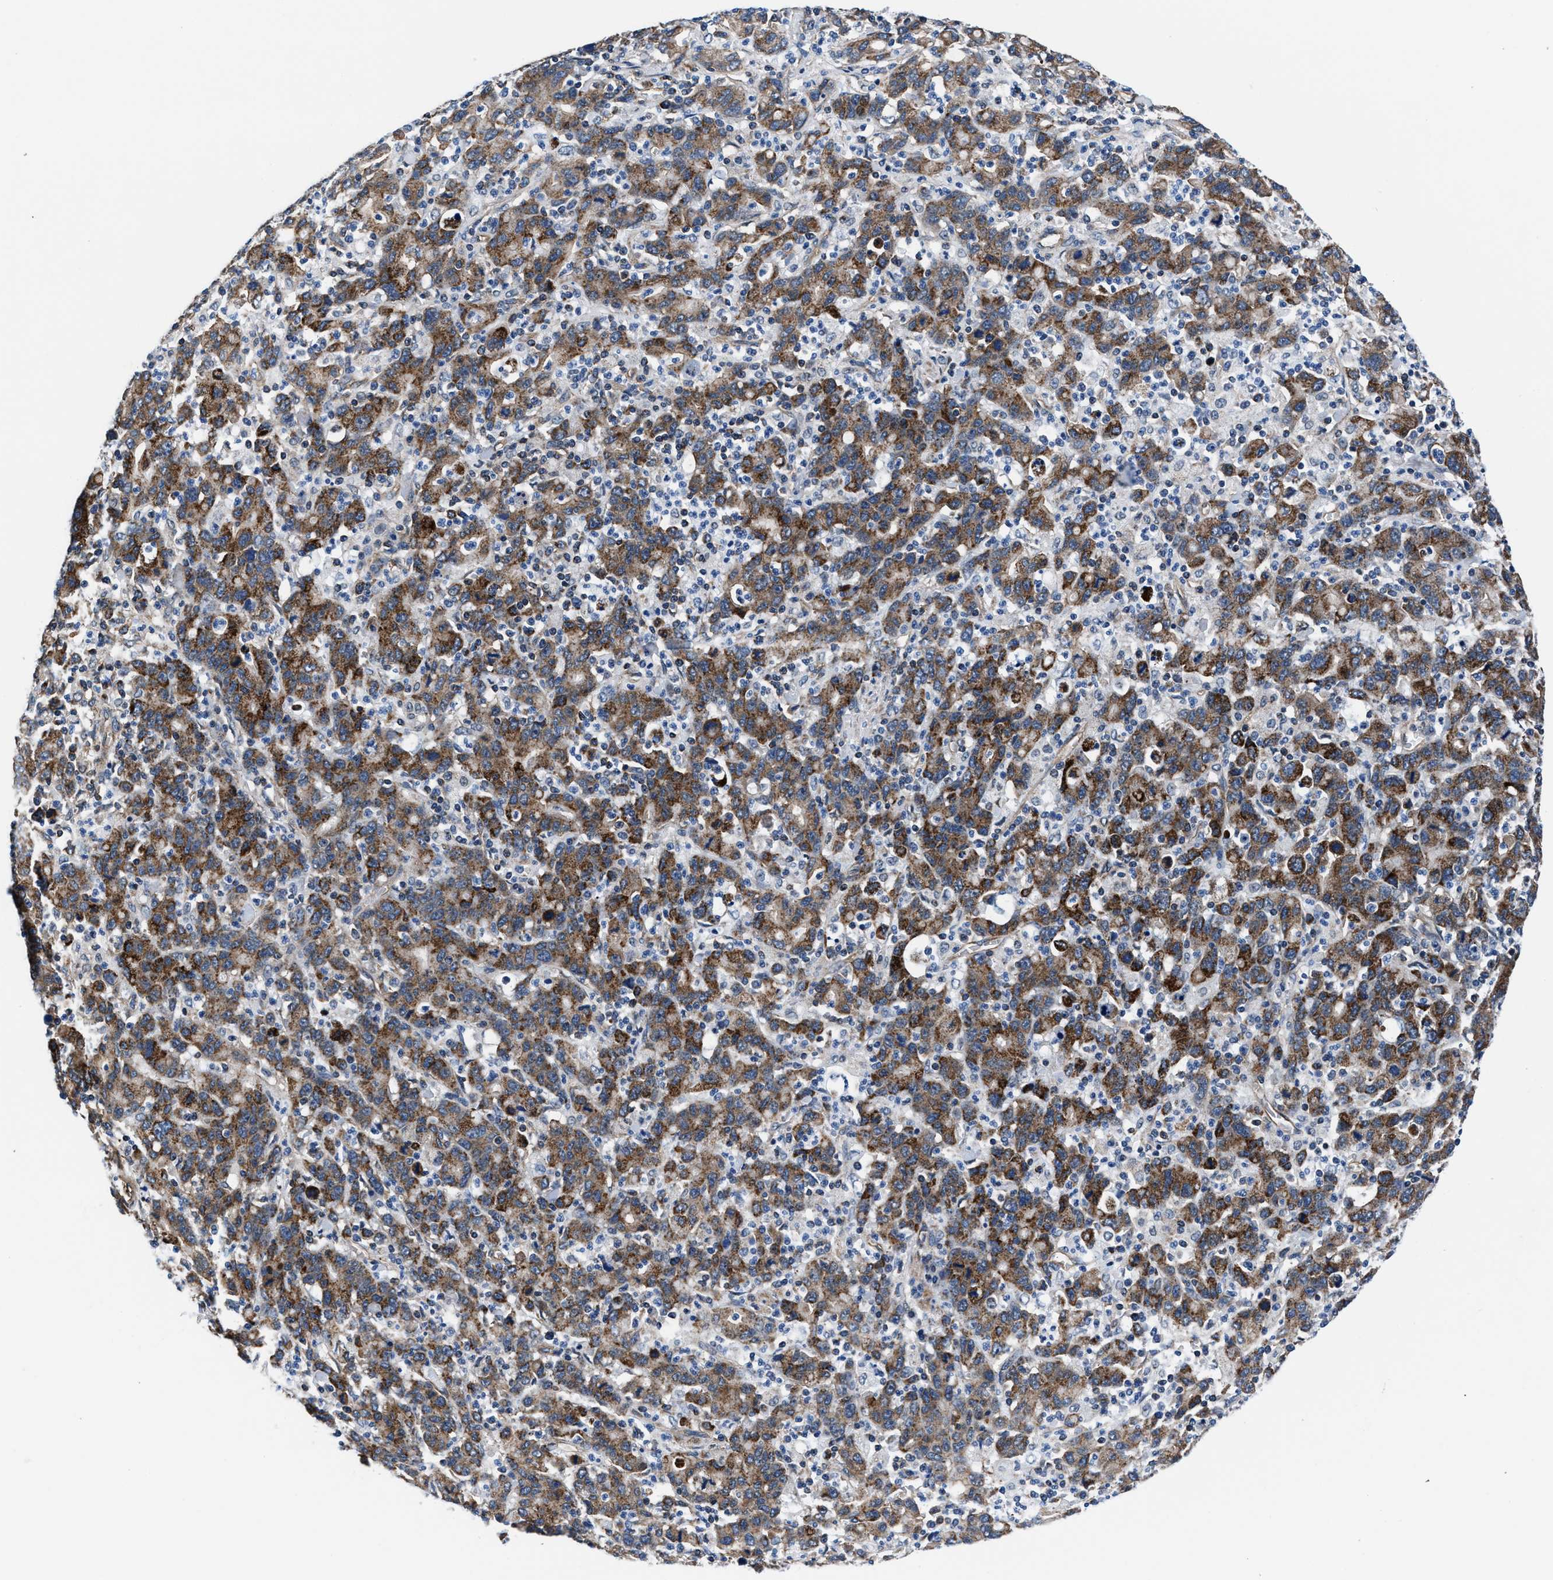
{"staining": {"intensity": "moderate", "quantity": ">75%", "location": "cytoplasmic/membranous"}, "tissue": "stomach cancer", "cell_type": "Tumor cells", "image_type": "cancer", "snomed": [{"axis": "morphology", "description": "Adenocarcinoma, NOS"}, {"axis": "topography", "description": "Stomach, upper"}], "caption": "A brown stain shows moderate cytoplasmic/membranous expression of a protein in human stomach cancer tumor cells. (Brightfield microscopy of DAB IHC at high magnification).", "gene": "NKTR", "patient": {"sex": "male", "age": 69}}